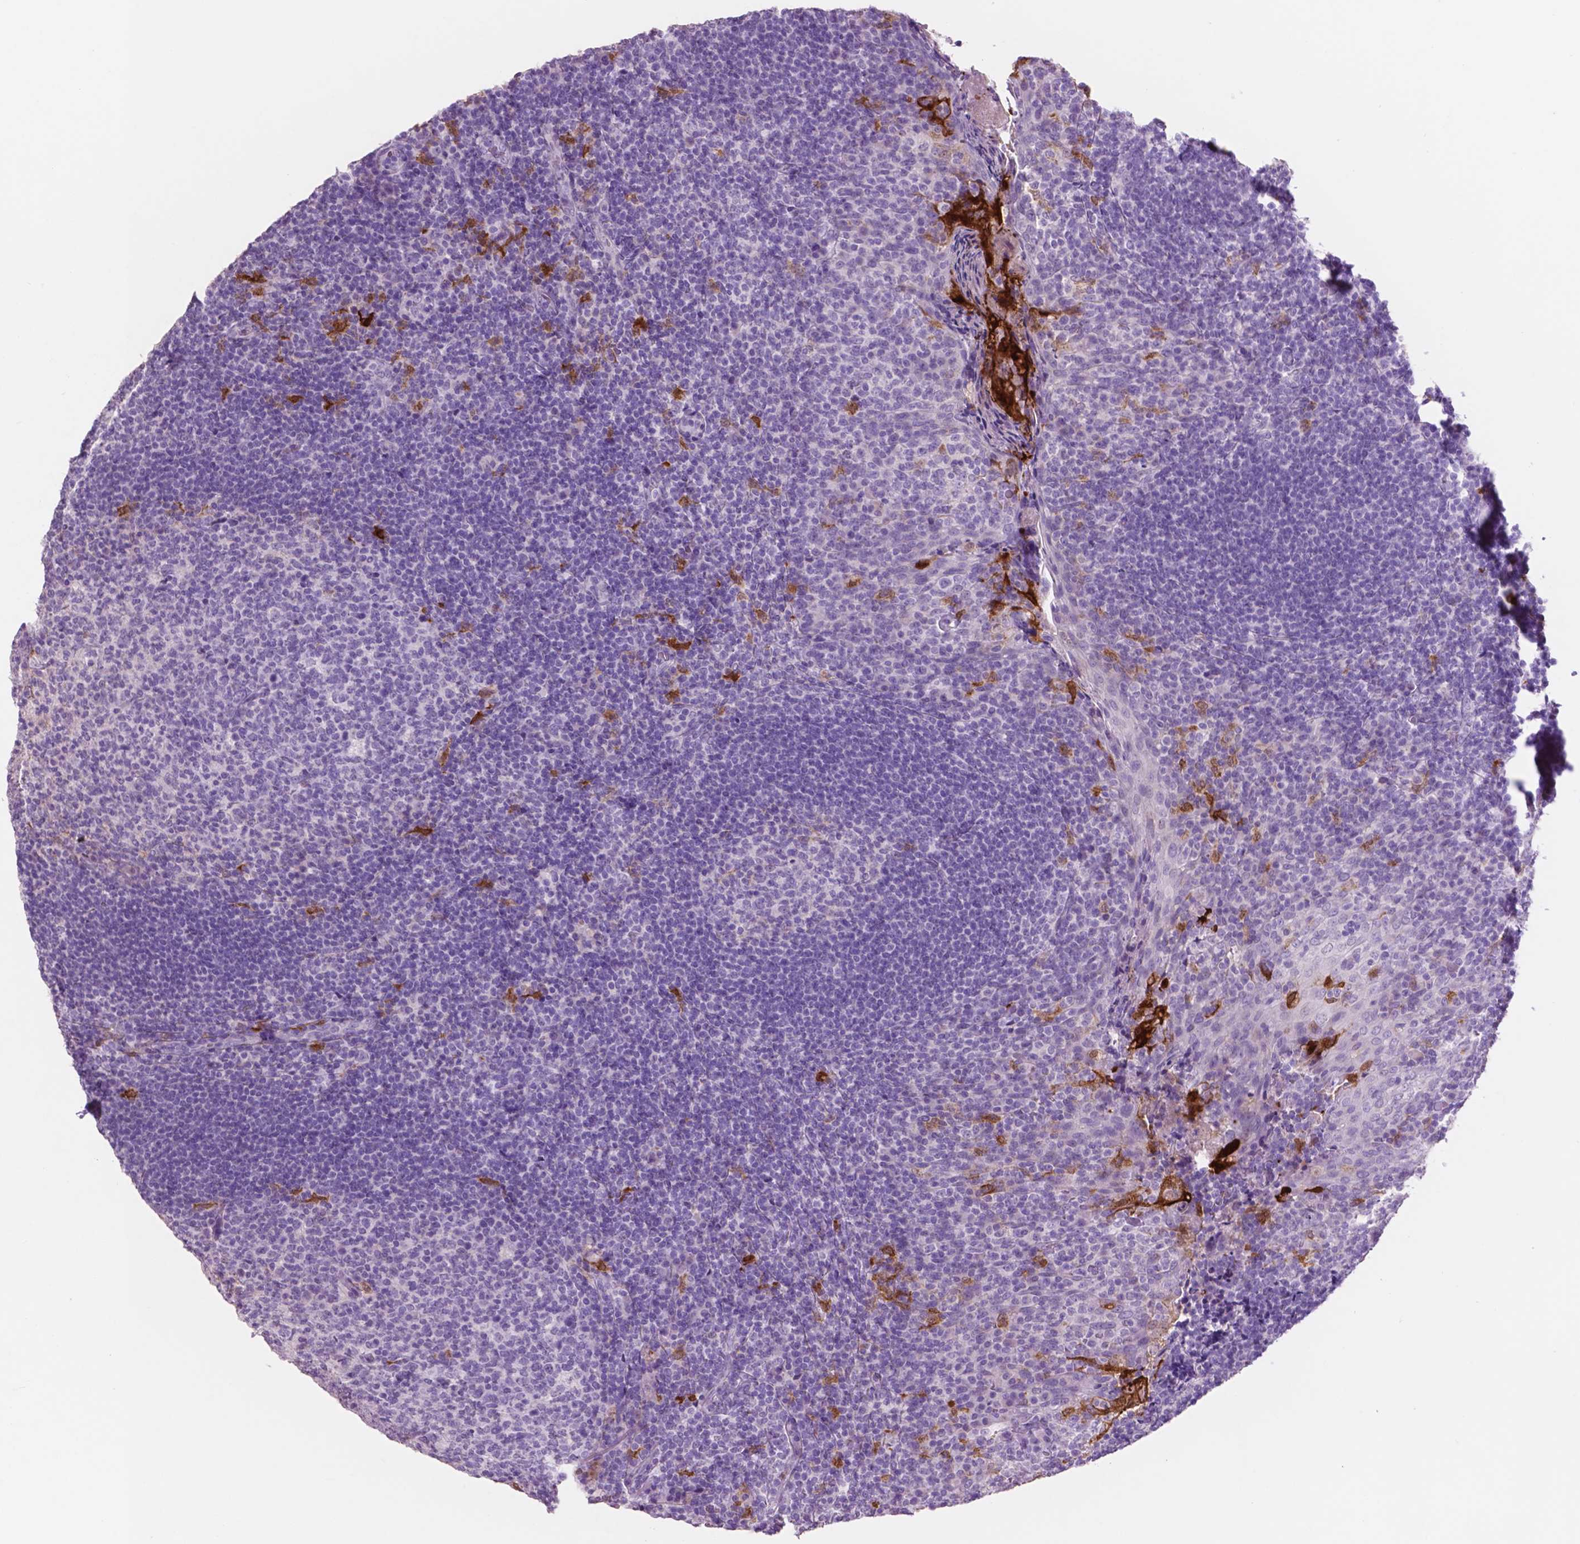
{"staining": {"intensity": "negative", "quantity": "none", "location": "none"}, "tissue": "tonsil", "cell_type": "Germinal center cells", "image_type": "normal", "snomed": [{"axis": "morphology", "description": "Normal tissue, NOS"}, {"axis": "topography", "description": "Tonsil"}], "caption": "Protein analysis of benign tonsil reveals no significant staining in germinal center cells.", "gene": "IDO1", "patient": {"sex": "female", "age": 10}}